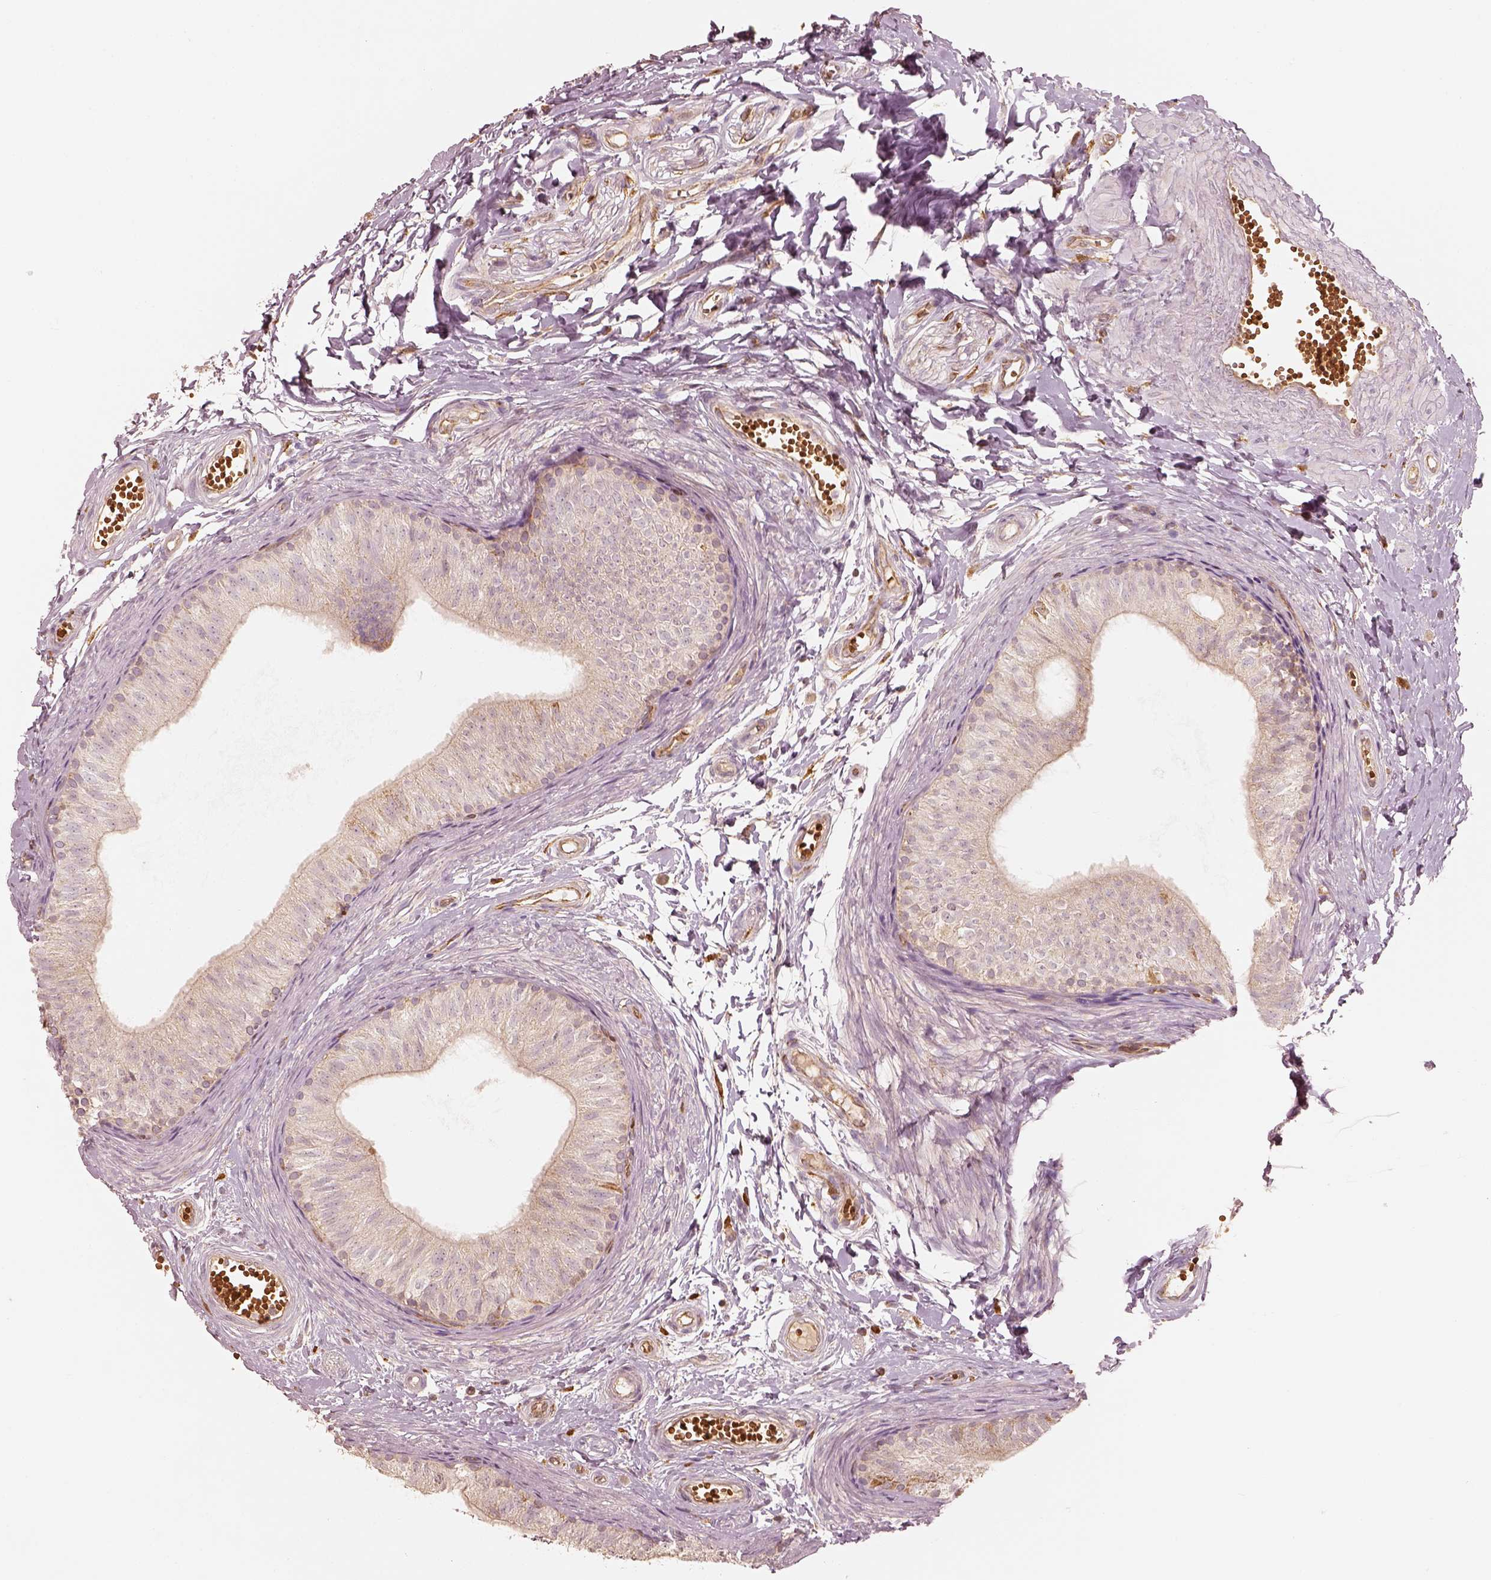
{"staining": {"intensity": "negative", "quantity": "none", "location": "none"}, "tissue": "epididymis", "cell_type": "Glandular cells", "image_type": "normal", "snomed": [{"axis": "morphology", "description": "Normal tissue, NOS"}, {"axis": "topography", "description": "Epididymis"}], "caption": "Immunohistochemical staining of unremarkable human epididymis exhibits no significant positivity in glandular cells. The staining was performed using DAB to visualize the protein expression in brown, while the nuclei were stained in blue with hematoxylin (Magnification: 20x).", "gene": "FSCN1", "patient": {"sex": "male", "age": 22}}